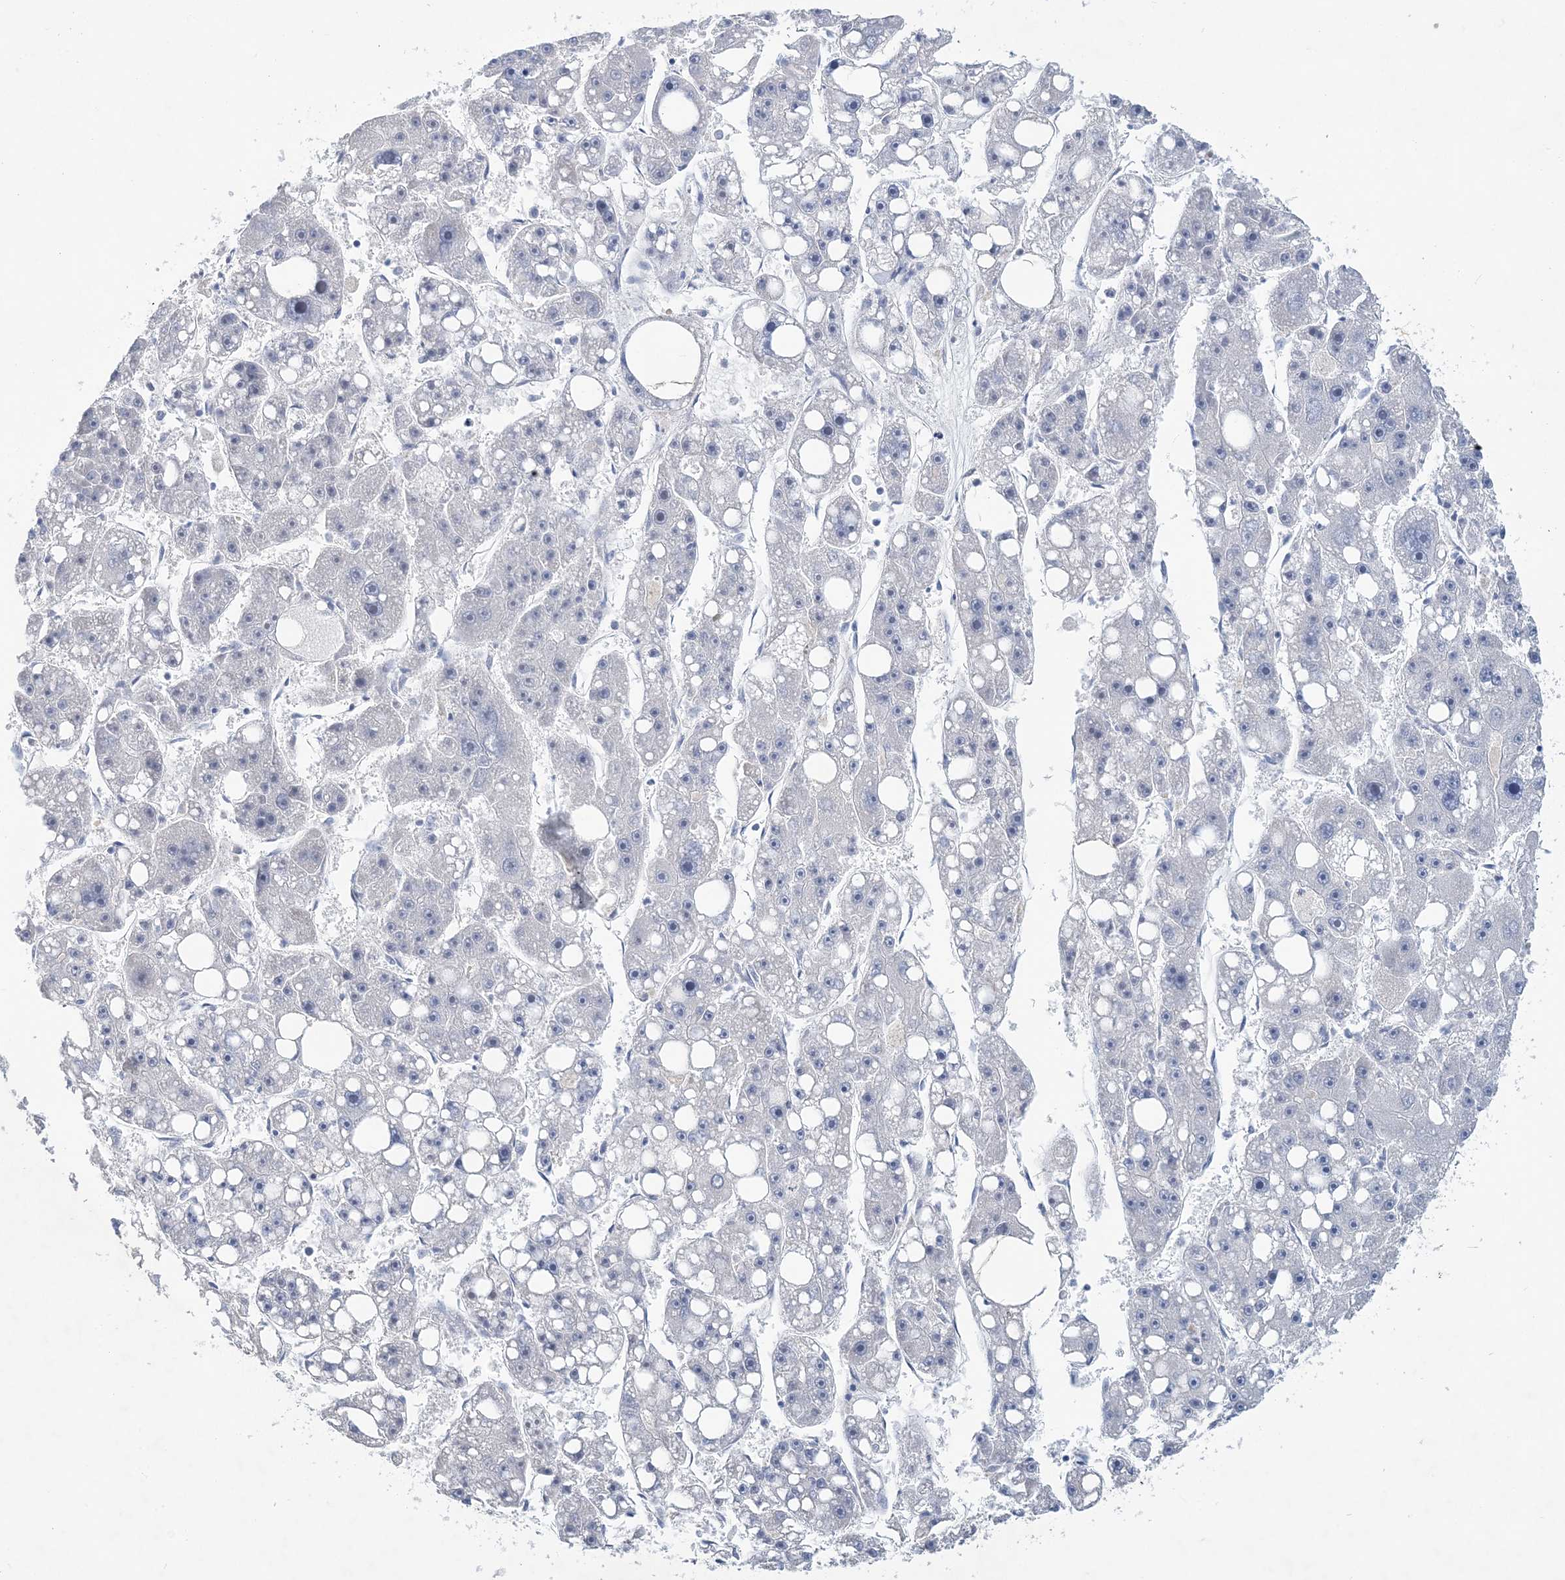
{"staining": {"intensity": "negative", "quantity": "none", "location": "none"}, "tissue": "liver cancer", "cell_type": "Tumor cells", "image_type": "cancer", "snomed": [{"axis": "morphology", "description": "Carcinoma, Hepatocellular, NOS"}, {"axis": "topography", "description": "Liver"}], "caption": "This is an immunohistochemistry (IHC) photomicrograph of human hepatocellular carcinoma (liver). There is no expression in tumor cells.", "gene": "LRRIQ4", "patient": {"sex": "female", "age": 61}}